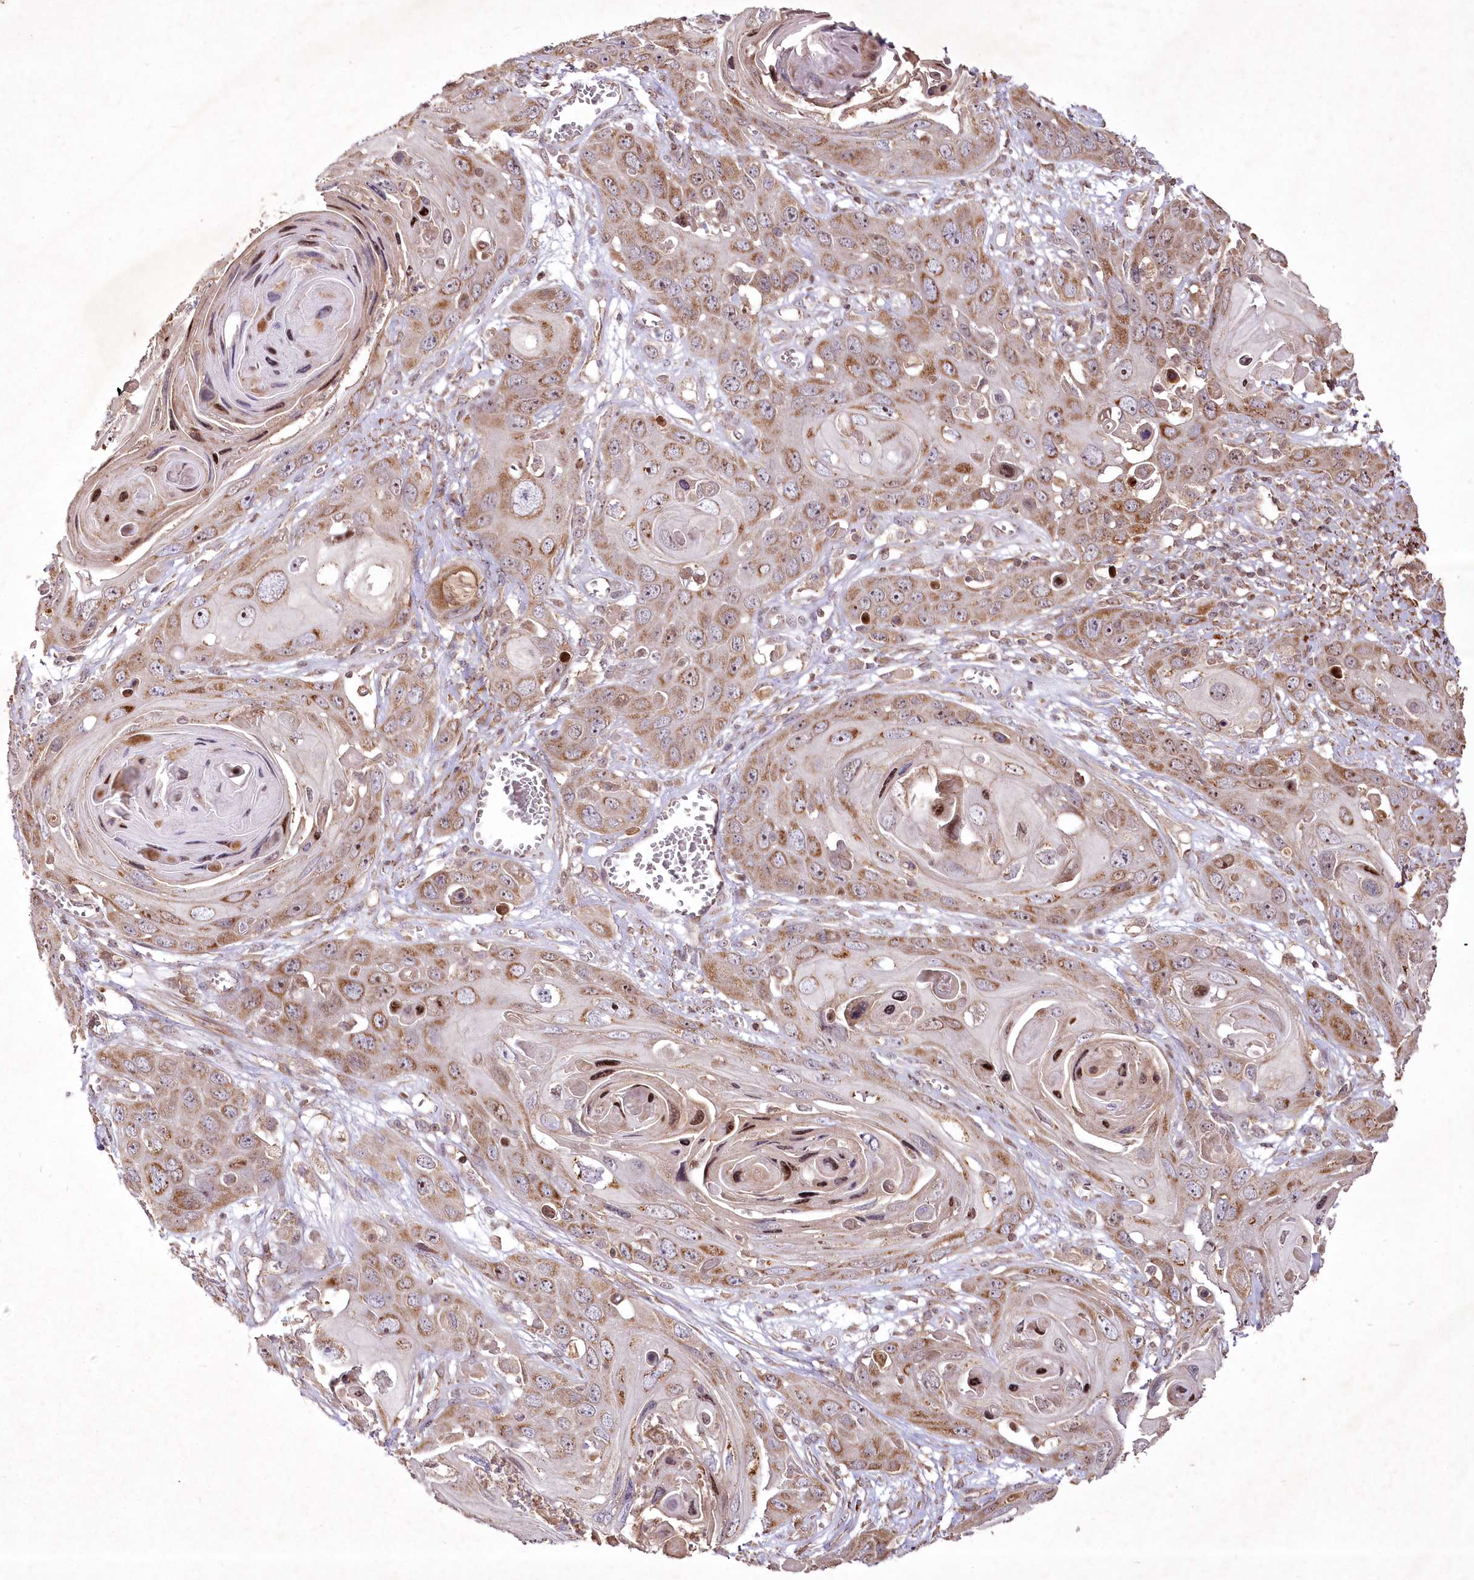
{"staining": {"intensity": "moderate", "quantity": ">75%", "location": "cytoplasmic/membranous,nuclear"}, "tissue": "skin cancer", "cell_type": "Tumor cells", "image_type": "cancer", "snomed": [{"axis": "morphology", "description": "Squamous cell carcinoma, NOS"}, {"axis": "topography", "description": "Skin"}], "caption": "Immunohistochemistry (IHC) (DAB (3,3'-diaminobenzidine)) staining of human skin cancer (squamous cell carcinoma) demonstrates moderate cytoplasmic/membranous and nuclear protein staining in approximately >75% of tumor cells. (Stains: DAB in brown, nuclei in blue, Microscopy: brightfield microscopy at high magnification).", "gene": "PSTK", "patient": {"sex": "male", "age": 55}}